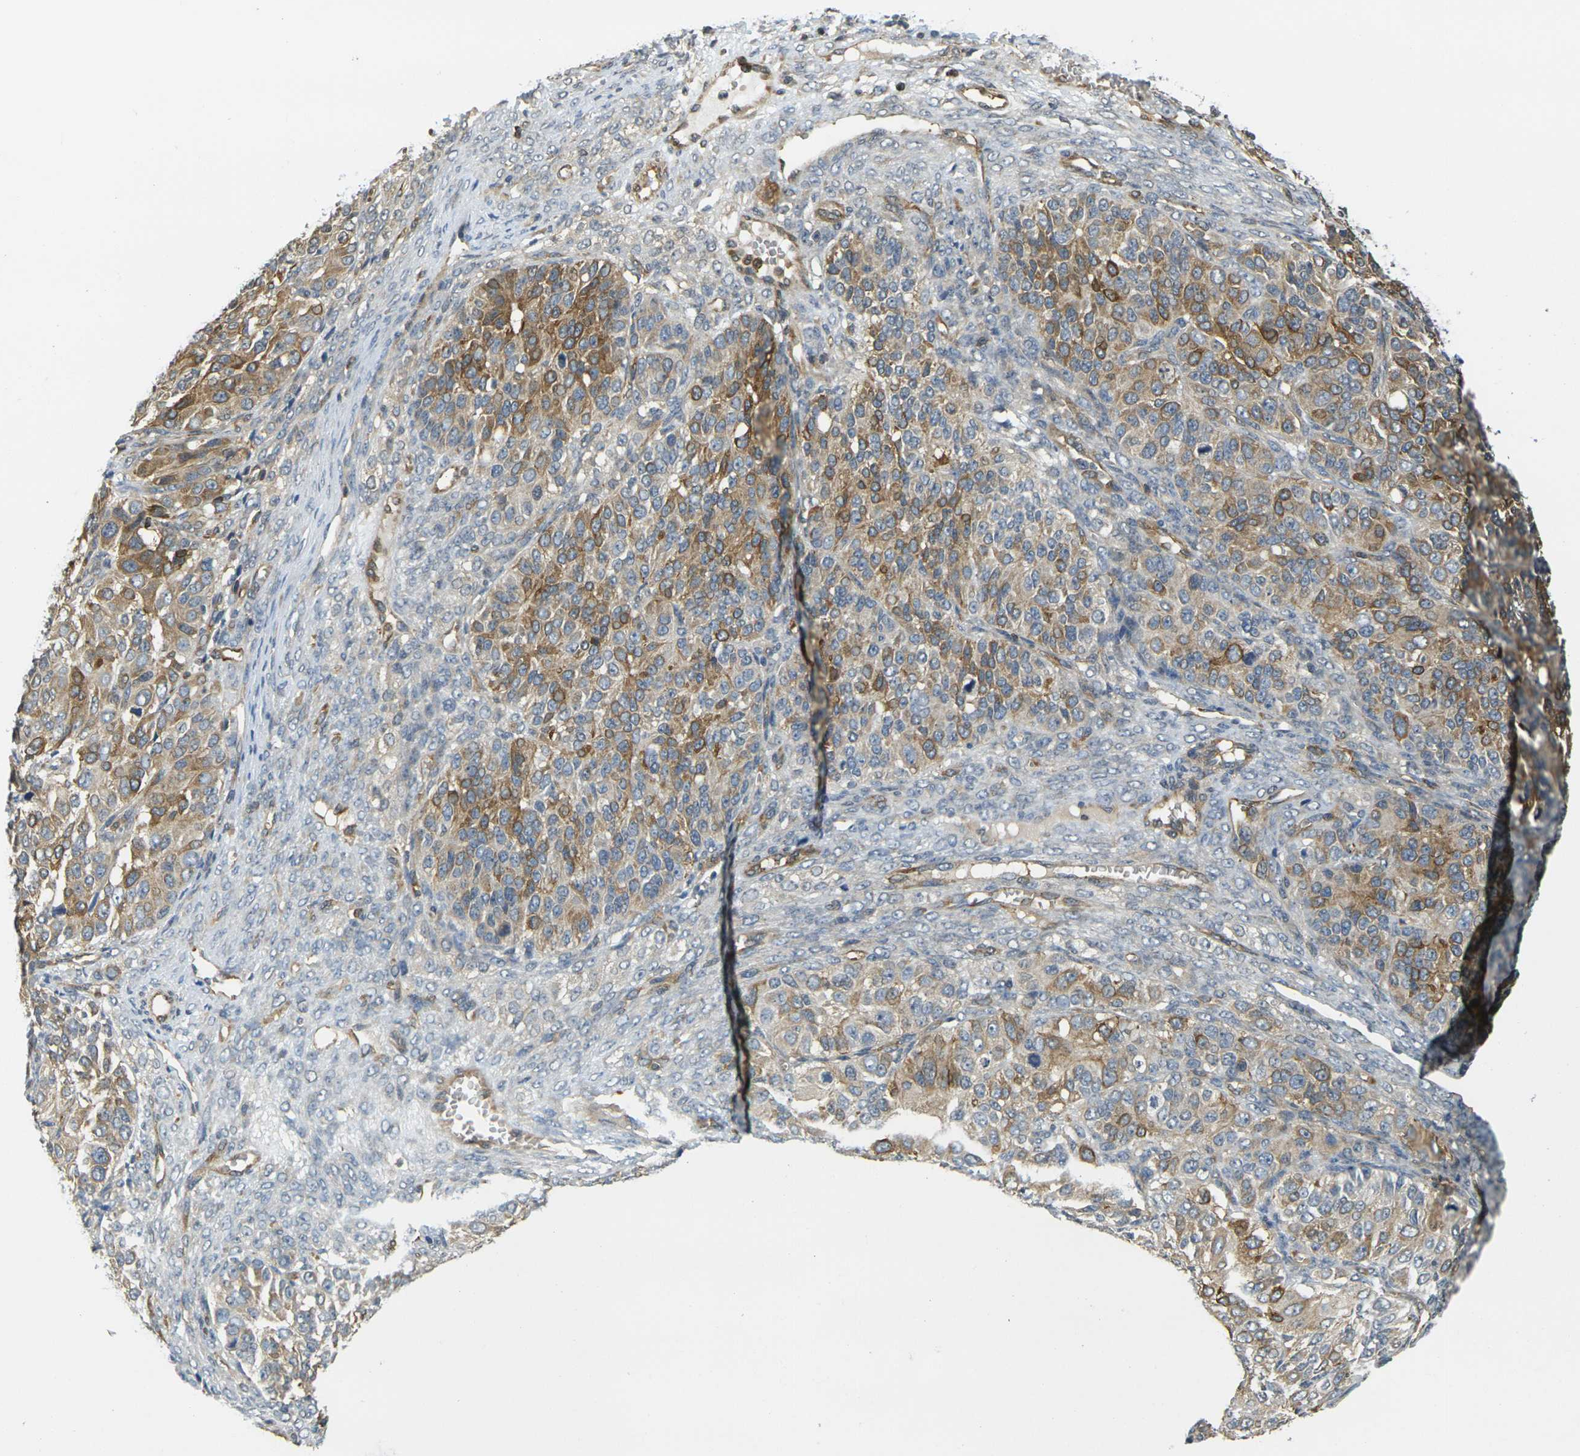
{"staining": {"intensity": "moderate", "quantity": "25%-75%", "location": "cytoplasmic/membranous"}, "tissue": "ovarian cancer", "cell_type": "Tumor cells", "image_type": "cancer", "snomed": [{"axis": "morphology", "description": "Carcinoma, endometroid"}, {"axis": "topography", "description": "Ovary"}], "caption": "Immunohistochemistry (IHC) of human endometroid carcinoma (ovarian) shows medium levels of moderate cytoplasmic/membranous expression in approximately 25%-75% of tumor cells.", "gene": "CAST", "patient": {"sex": "female", "age": 51}}